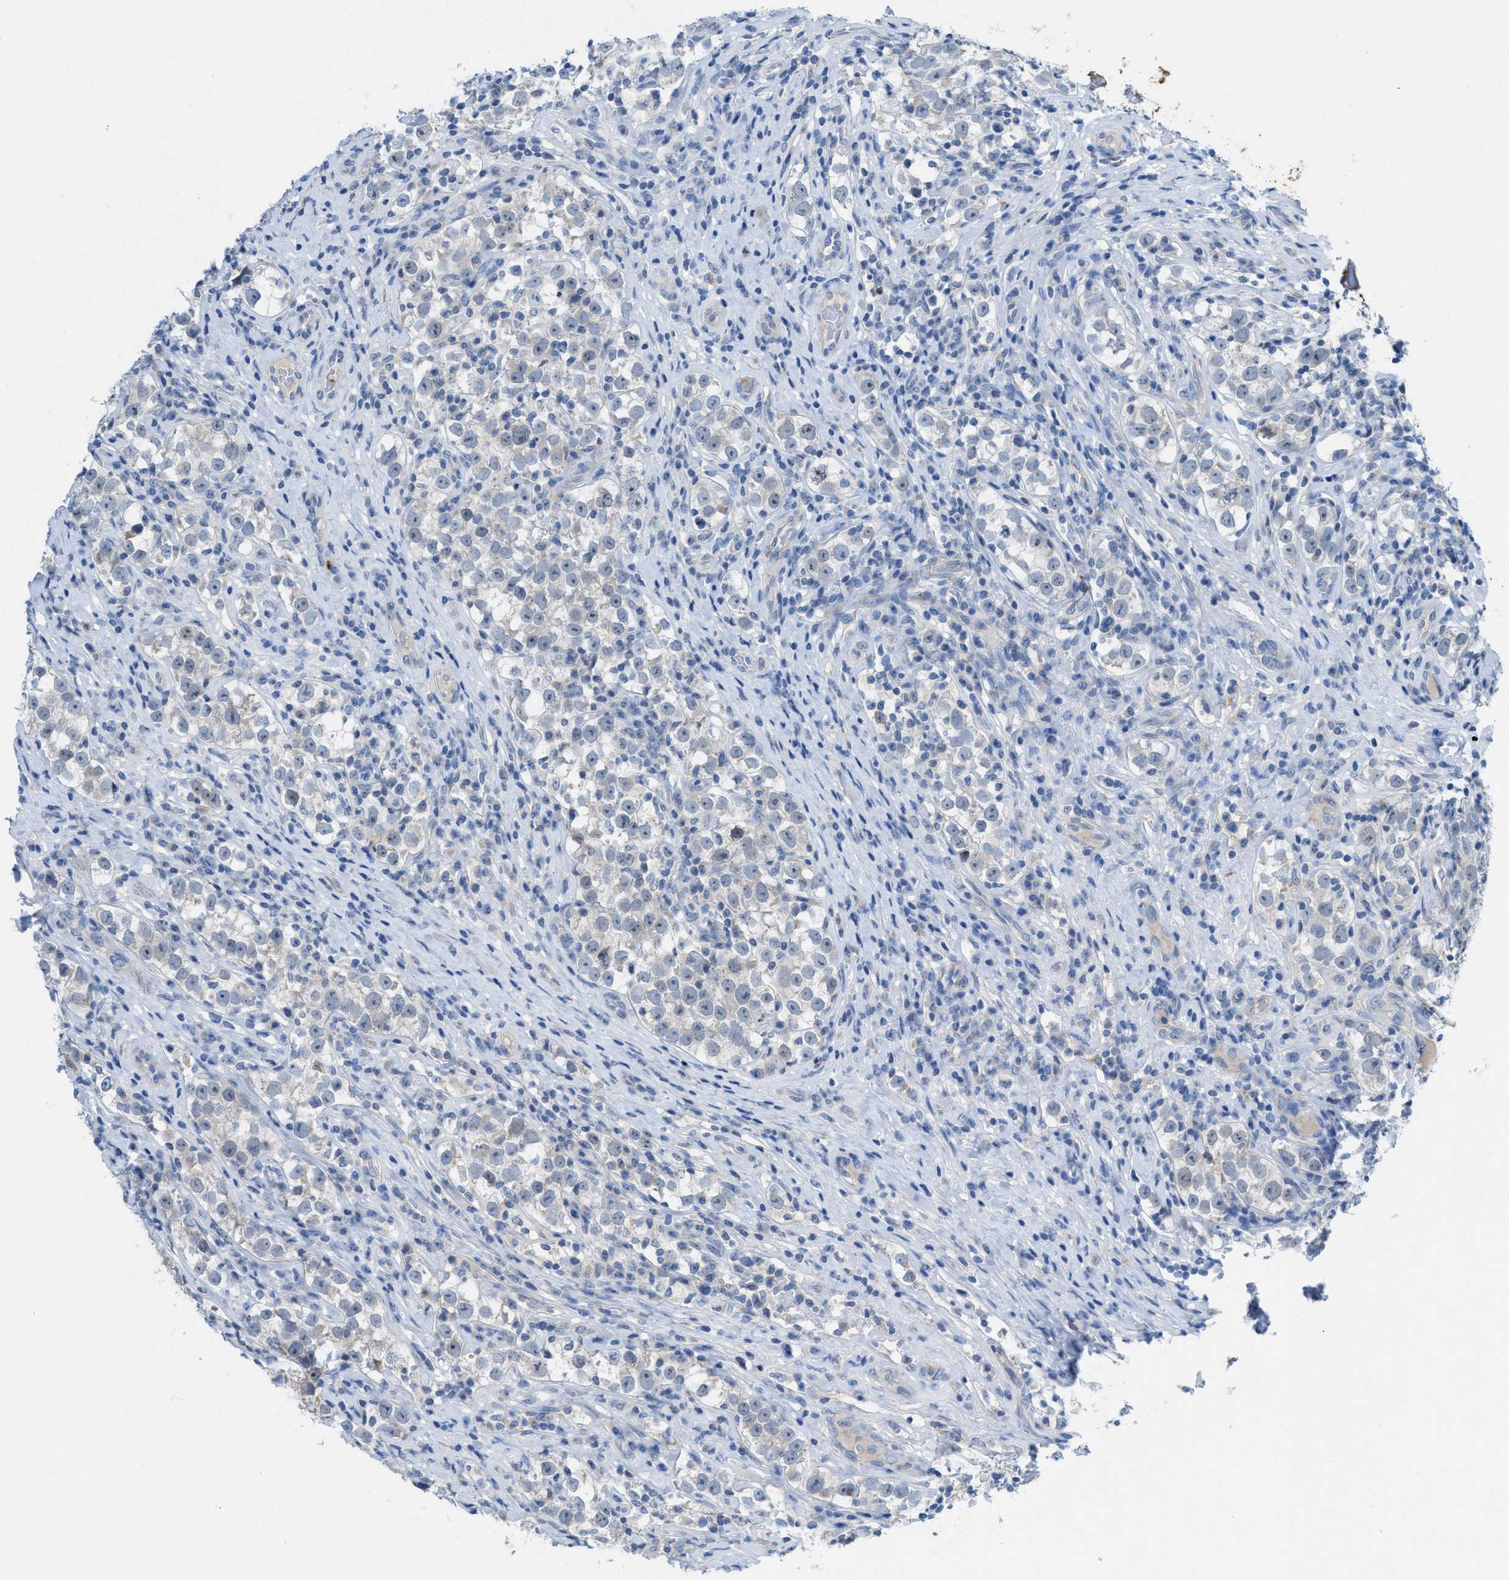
{"staining": {"intensity": "negative", "quantity": "none", "location": "none"}, "tissue": "testis cancer", "cell_type": "Tumor cells", "image_type": "cancer", "snomed": [{"axis": "morphology", "description": "Normal tissue, NOS"}, {"axis": "morphology", "description": "Seminoma, NOS"}, {"axis": "topography", "description": "Testis"}], "caption": "Immunohistochemical staining of testis seminoma demonstrates no significant expression in tumor cells.", "gene": "CMTM1", "patient": {"sex": "male", "age": 43}}